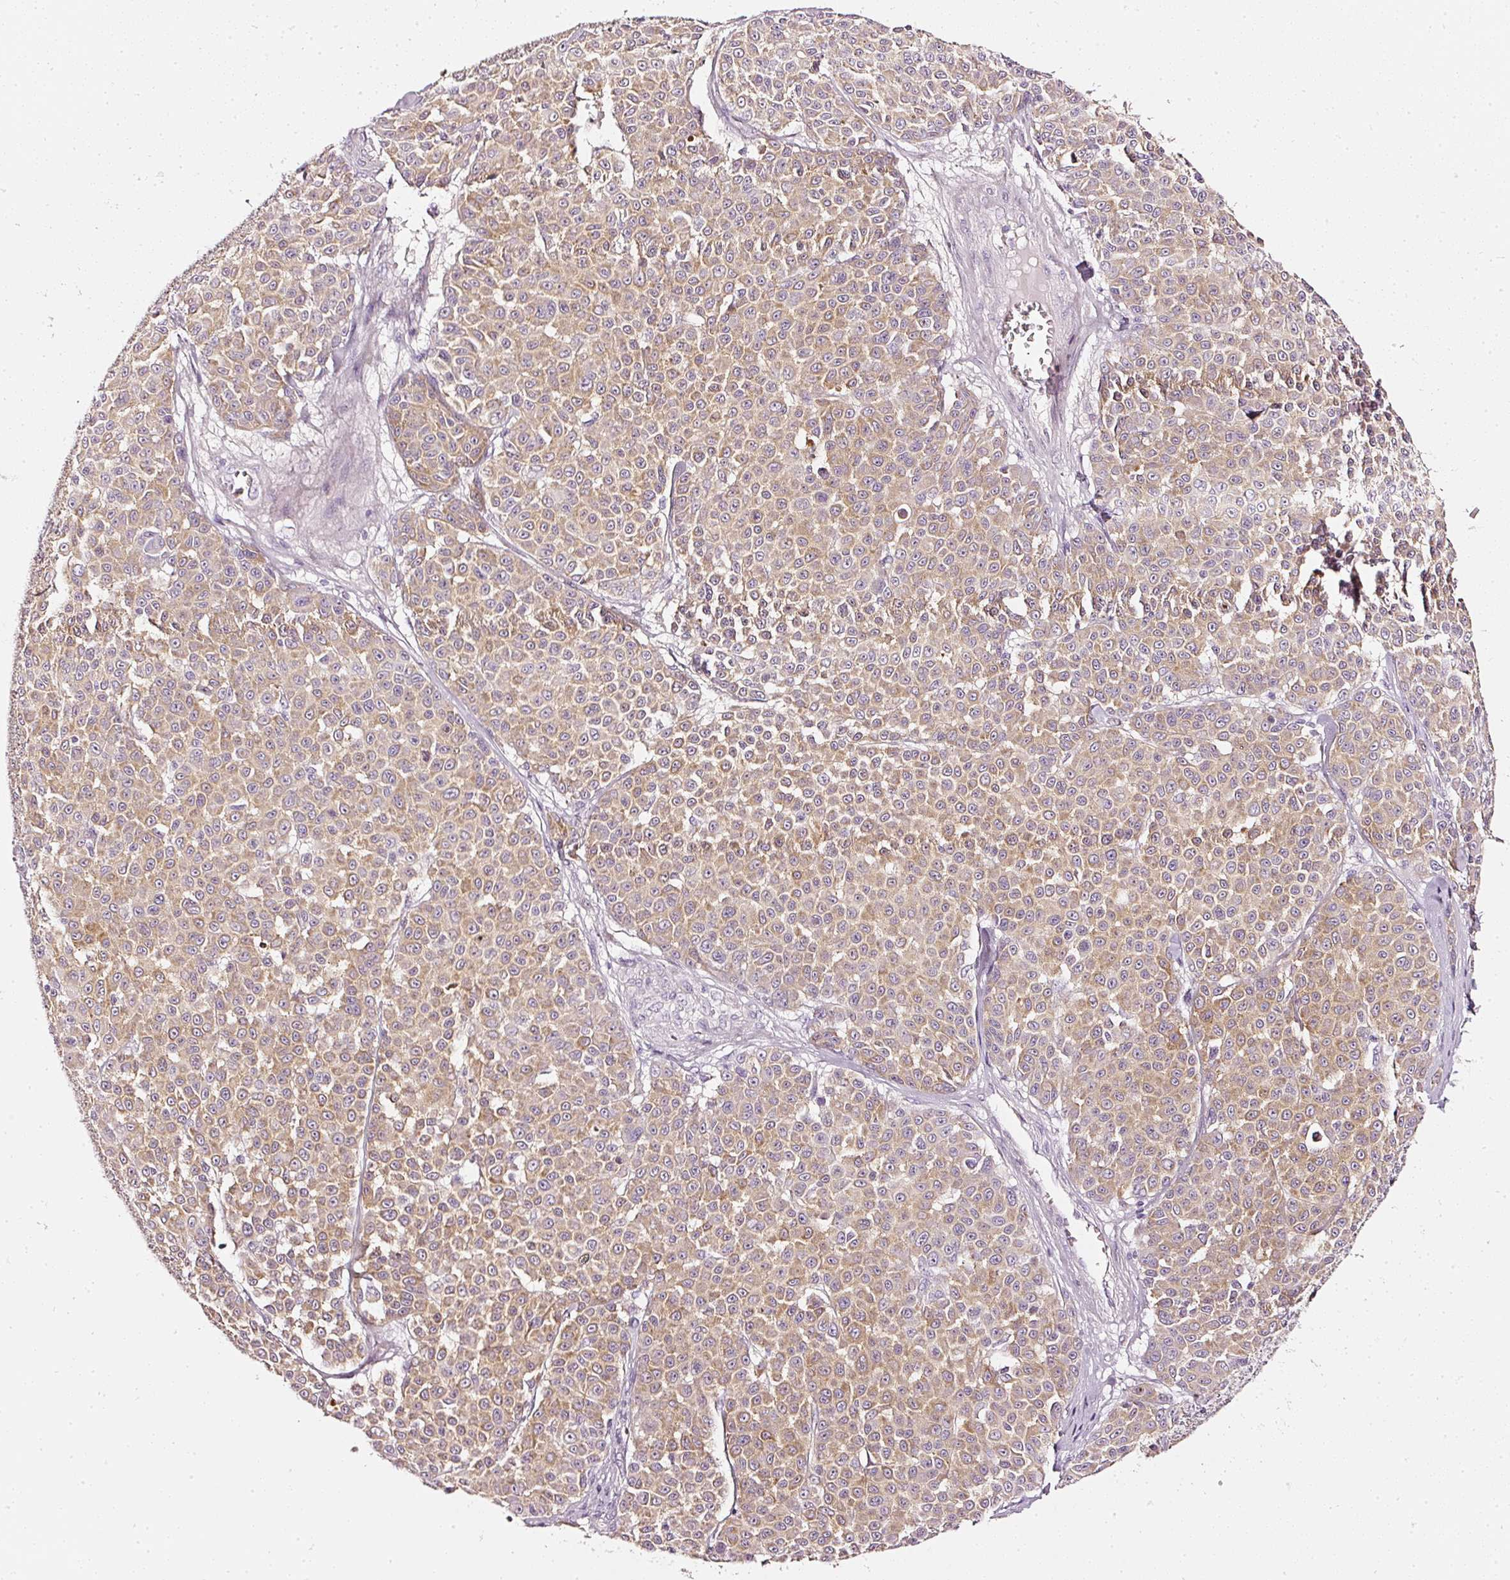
{"staining": {"intensity": "moderate", "quantity": ">75%", "location": "cytoplasmic/membranous"}, "tissue": "melanoma", "cell_type": "Tumor cells", "image_type": "cancer", "snomed": [{"axis": "morphology", "description": "Malignant melanoma, NOS"}, {"axis": "topography", "description": "Skin"}], "caption": "A medium amount of moderate cytoplasmic/membranous positivity is identified in approximately >75% of tumor cells in malignant melanoma tissue.", "gene": "CNP", "patient": {"sex": "male", "age": 46}}